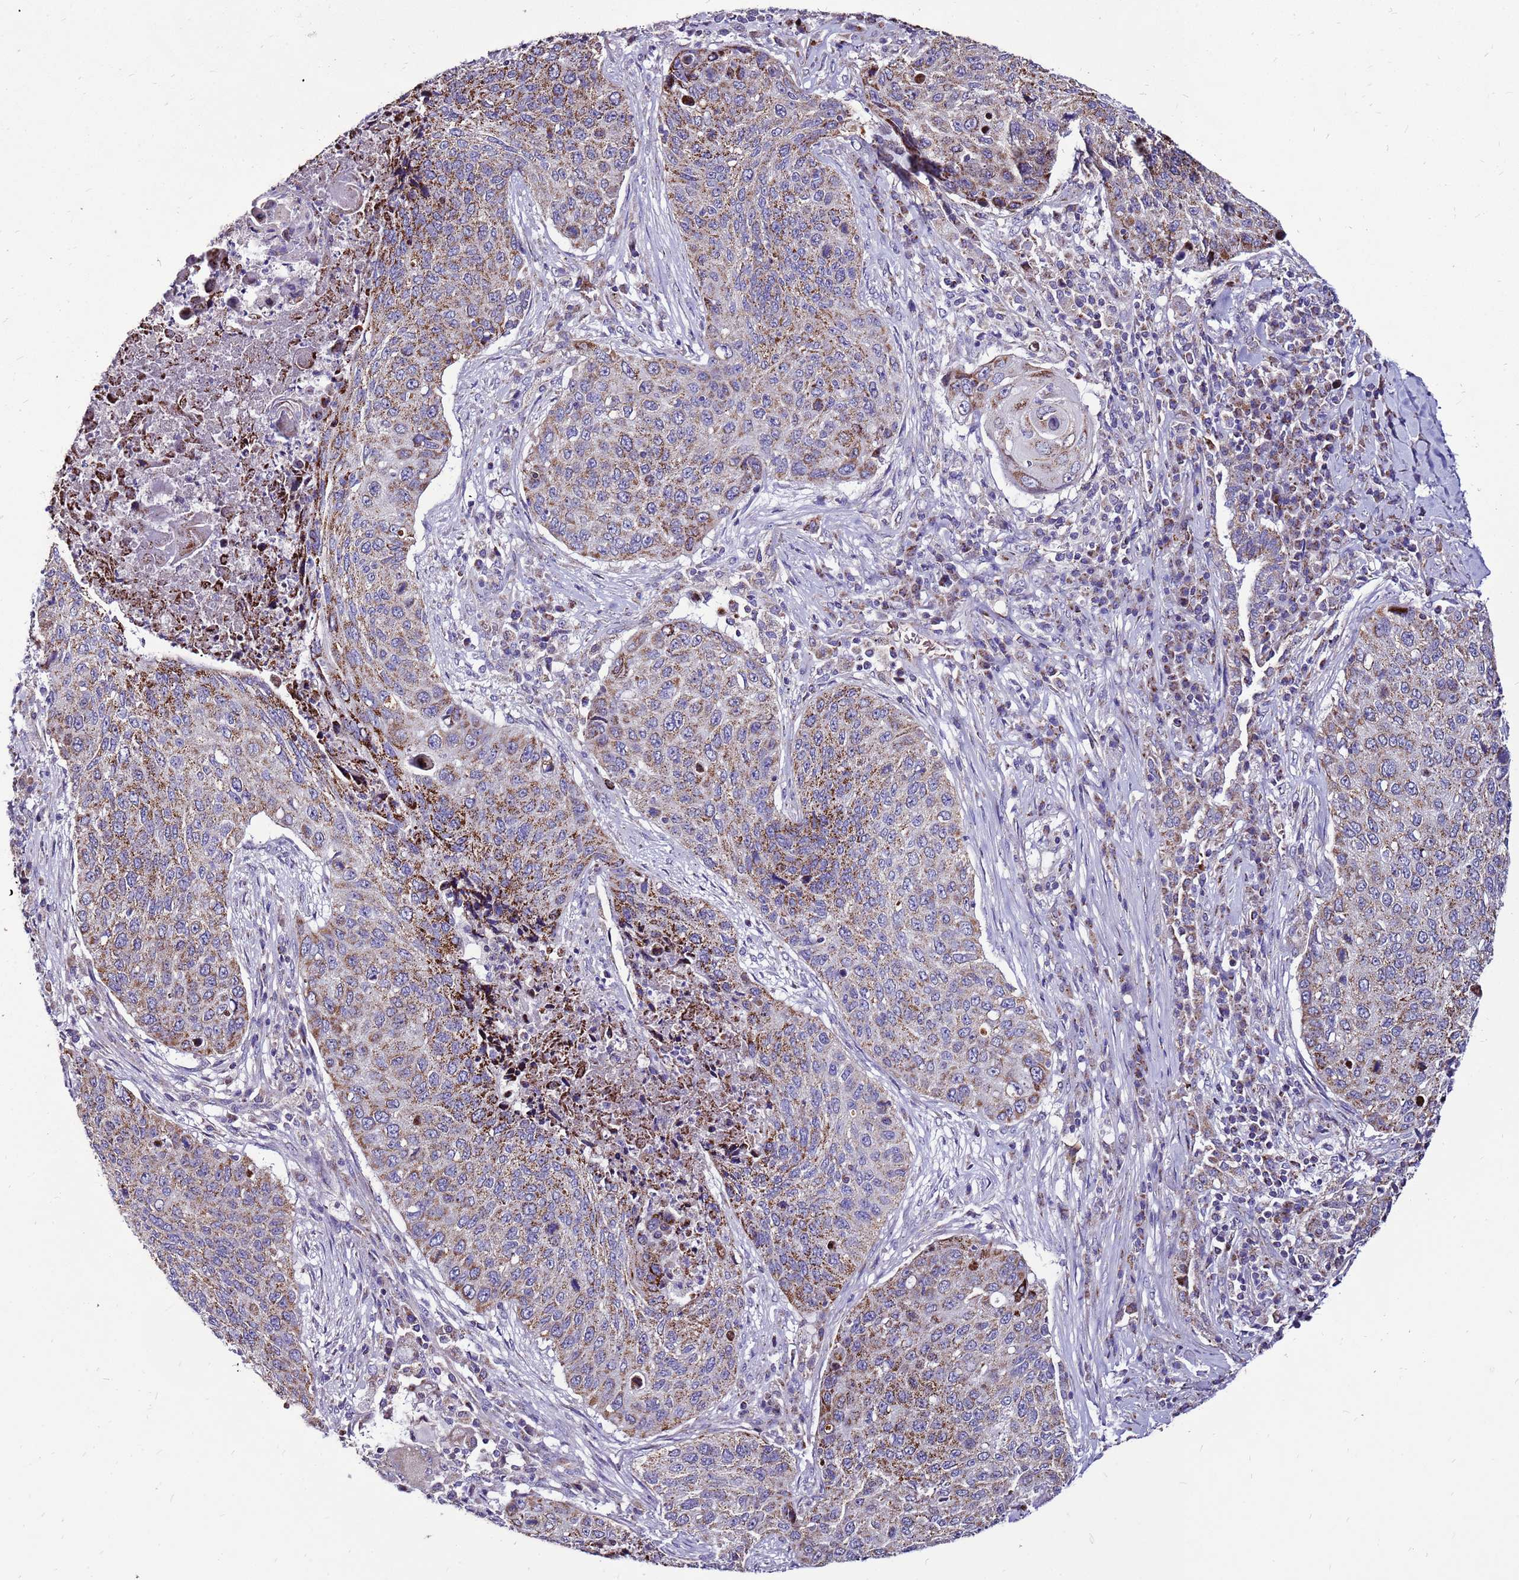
{"staining": {"intensity": "moderate", "quantity": ">75%", "location": "cytoplasmic/membranous"}, "tissue": "lung cancer", "cell_type": "Tumor cells", "image_type": "cancer", "snomed": [{"axis": "morphology", "description": "Squamous cell carcinoma, NOS"}, {"axis": "topography", "description": "Lung"}], "caption": "Approximately >75% of tumor cells in lung squamous cell carcinoma demonstrate moderate cytoplasmic/membranous protein positivity as visualized by brown immunohistochemical staining.", "gene": "SPSB3", "patient": {"sex": "female", "age": 63}}